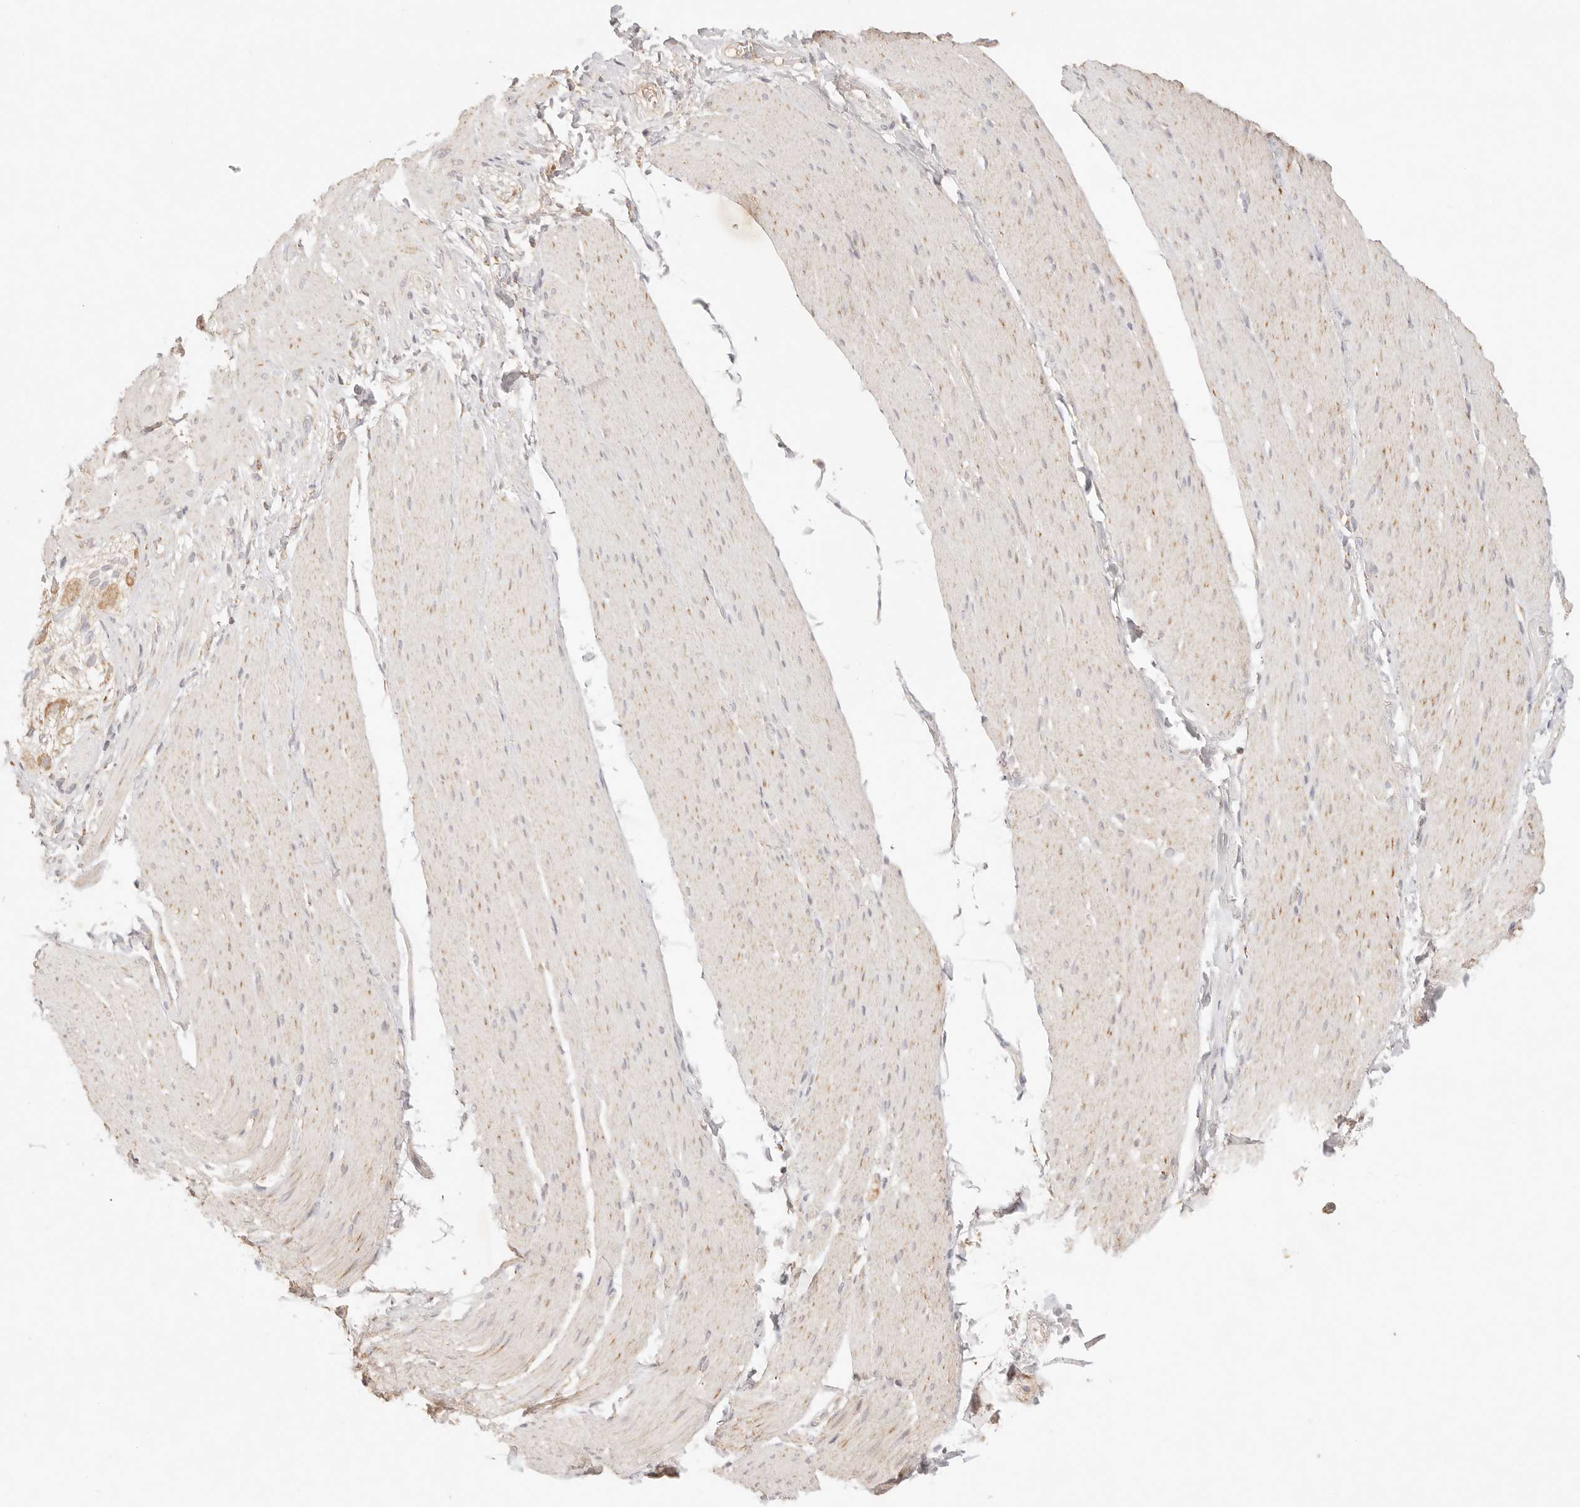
{"staining": {"intensity": "weak", "quantity": "<25%", "location": "cytoplasmic/membranous"}, "tissue": "smooth muscle", "cell_type": "Smooth muscle cells", "image_type": "normal", "snomed": [{"axis": "morphology", "description": "Normal tissue, NOS"}, {"axis": "topography", "description": "Smooth muscle"}, {"axis": "topography", "description": "Small intestine"}], "caption": "A photomicrograph of human smooth muscle is negative for staining in smooth muscle cells. (DAB IHC visualized using brightfield microscopy, high magnification).", "gene": "COA6", "patient": {"sex": "female", "age": 84}}